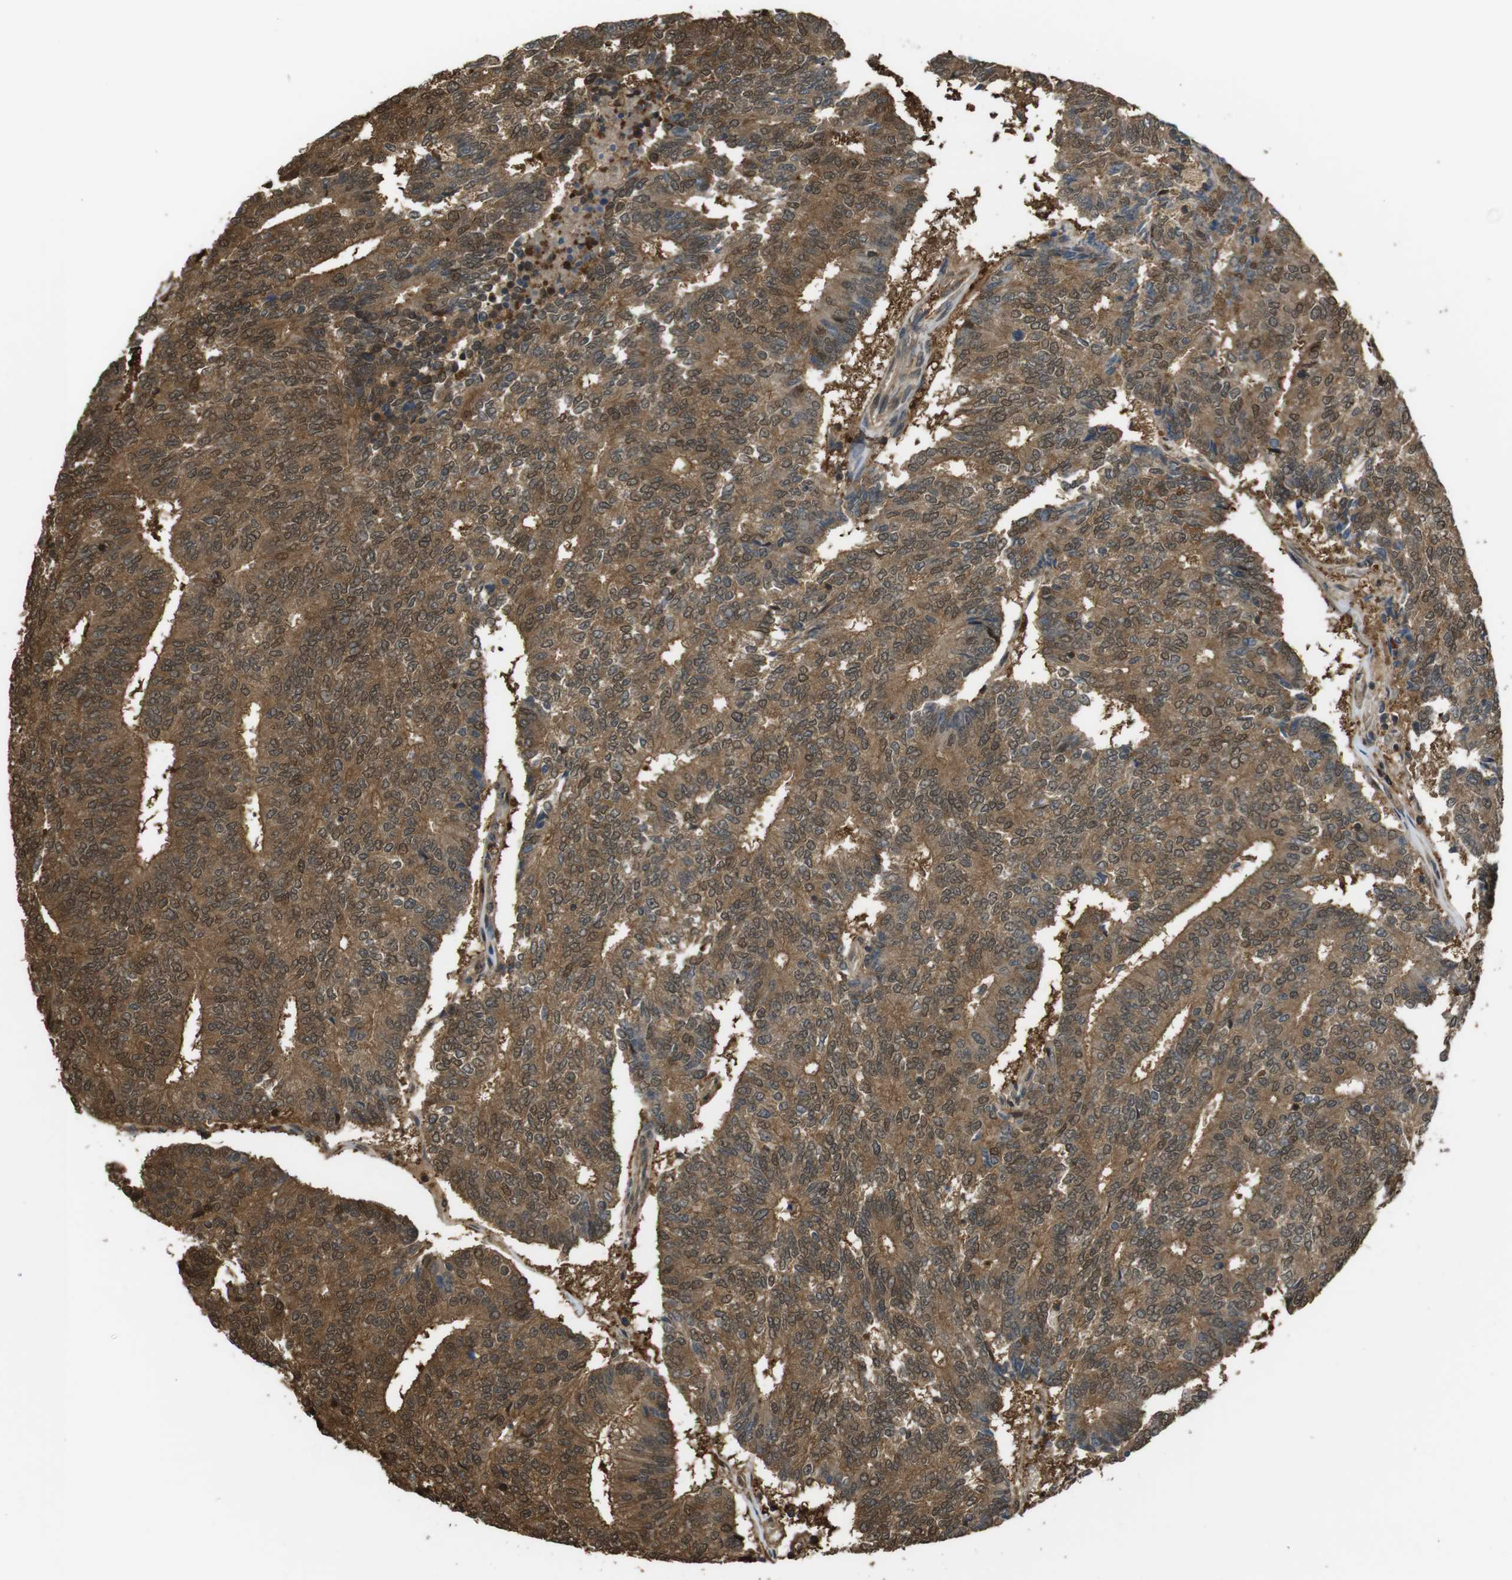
{"staining": {"intensity": "moderate", "quantity": ">75%", "location": "cytoplasmic/membranous,nuclear"}, "tissue": "prostate cancer", "cell_type": "Tumor cells", "image_type": "cancer", "snomed": [{"axis": "morphology", "description": "Normal tissue, NOS"}, {"axis": "morphology", "description": "Adenocarcinoma, High grade"}, {"axis": "topography", "description": "Prostate"}, {"axis": "topography", "description": "Seminal veicle"}], "caption": "Immunohistochemical staining of high-grade adenocarcinoma (prostate) exhibits moderate cytoplasmic/membranous and nuclear protein staining in approximately >75% of tumor cells. (Stains: DAB in brown, nuclei in blue, Microscopy: brightfield microscopy at high magnification).", "gene": "ARHGDIA", "patient": {"sex": "male", "age": 55}}